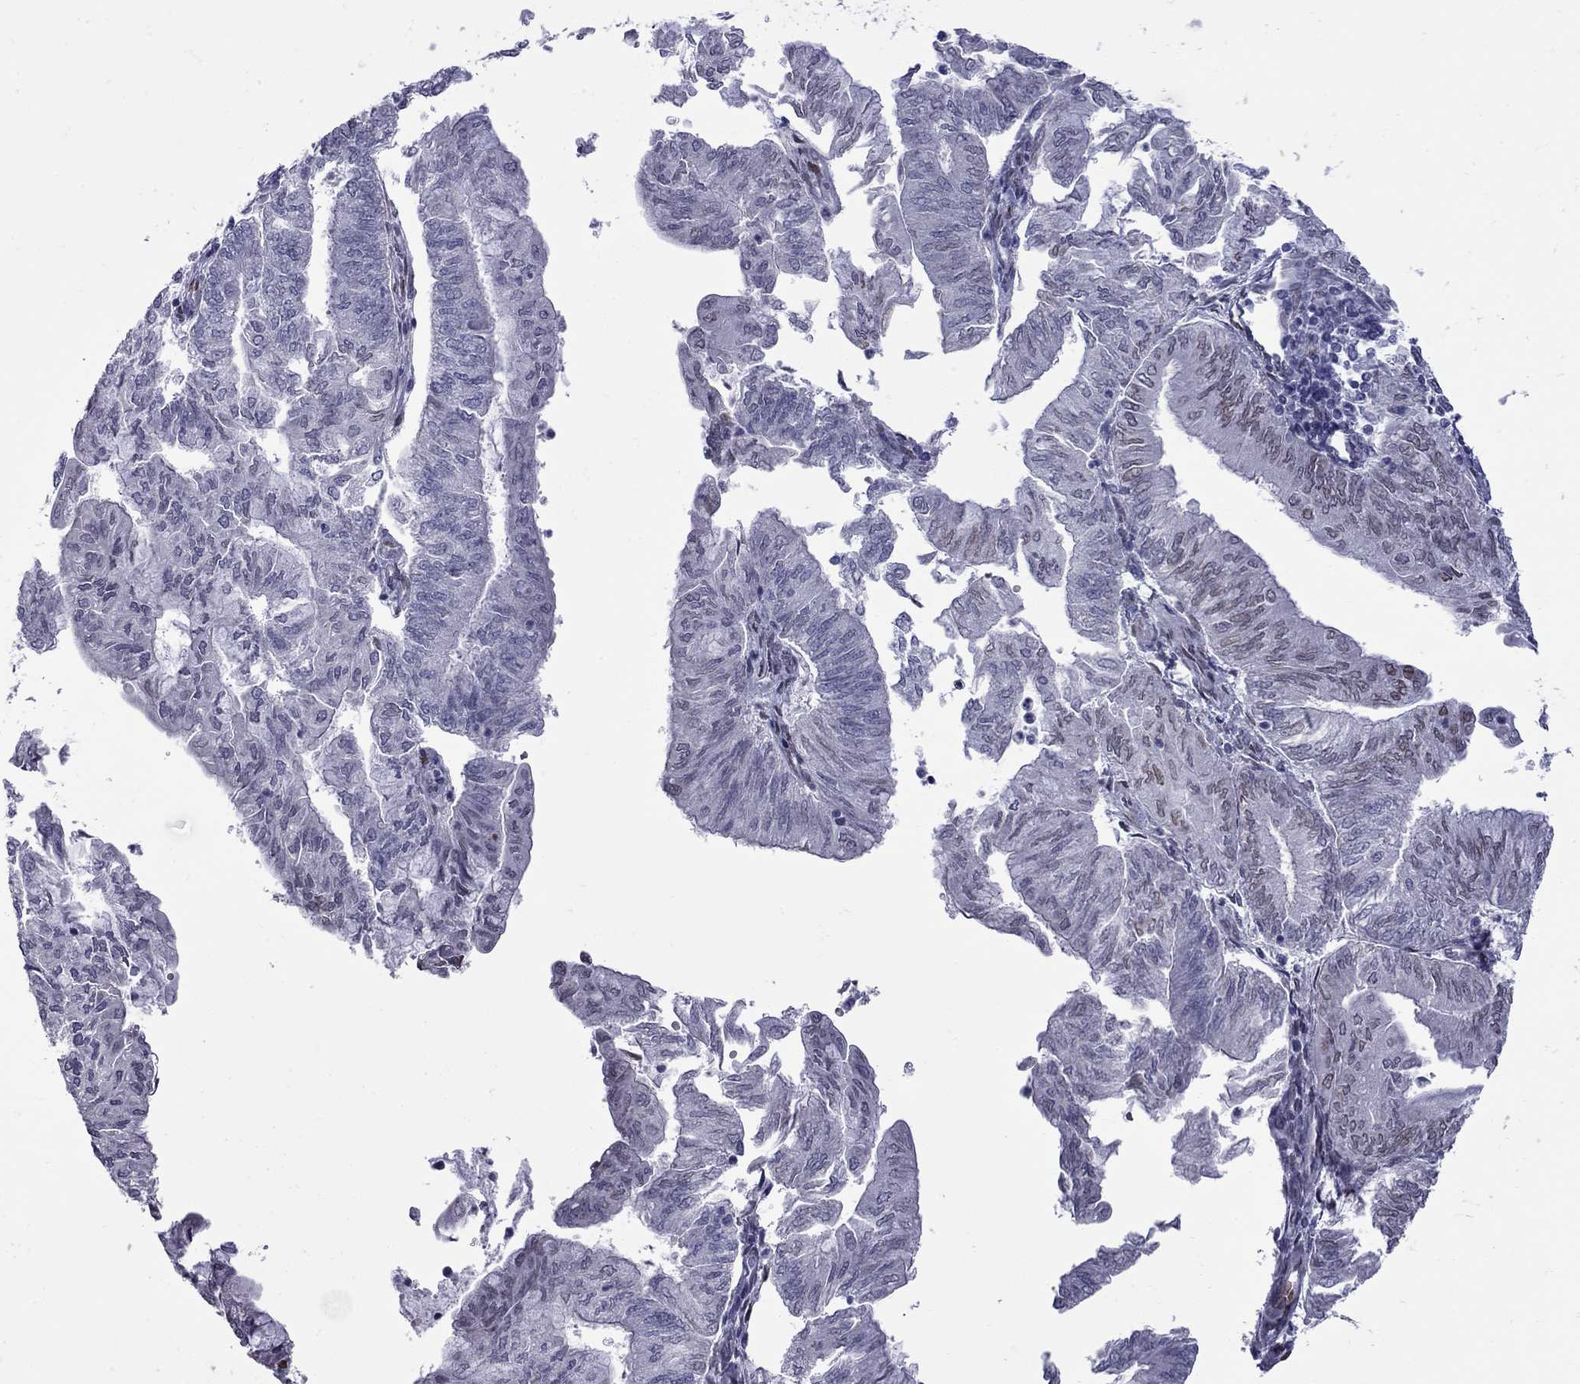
{"staining": {"intensity": "negative", "quantity": "none", "location": "none"}, "tissue": "endometrial cancer", "cell_type": "Tumor cells", "image_type": "cancer", "snomed": [{"axis": "morphology", "description": "Adenocarcinoma, NOS"}, {"axis": "topography", "description": "Endometrium"}], "caption": "High magnification brightfield microscopy of endometrial cancer stained with DAB (3,3'-diaminobenzidine) (brown) and counterstained with hematoxylin (blue): tumor cells show no significant positivity.", "gene": "CLTCL1", "patient": {"sex": "female", "age": 59}}